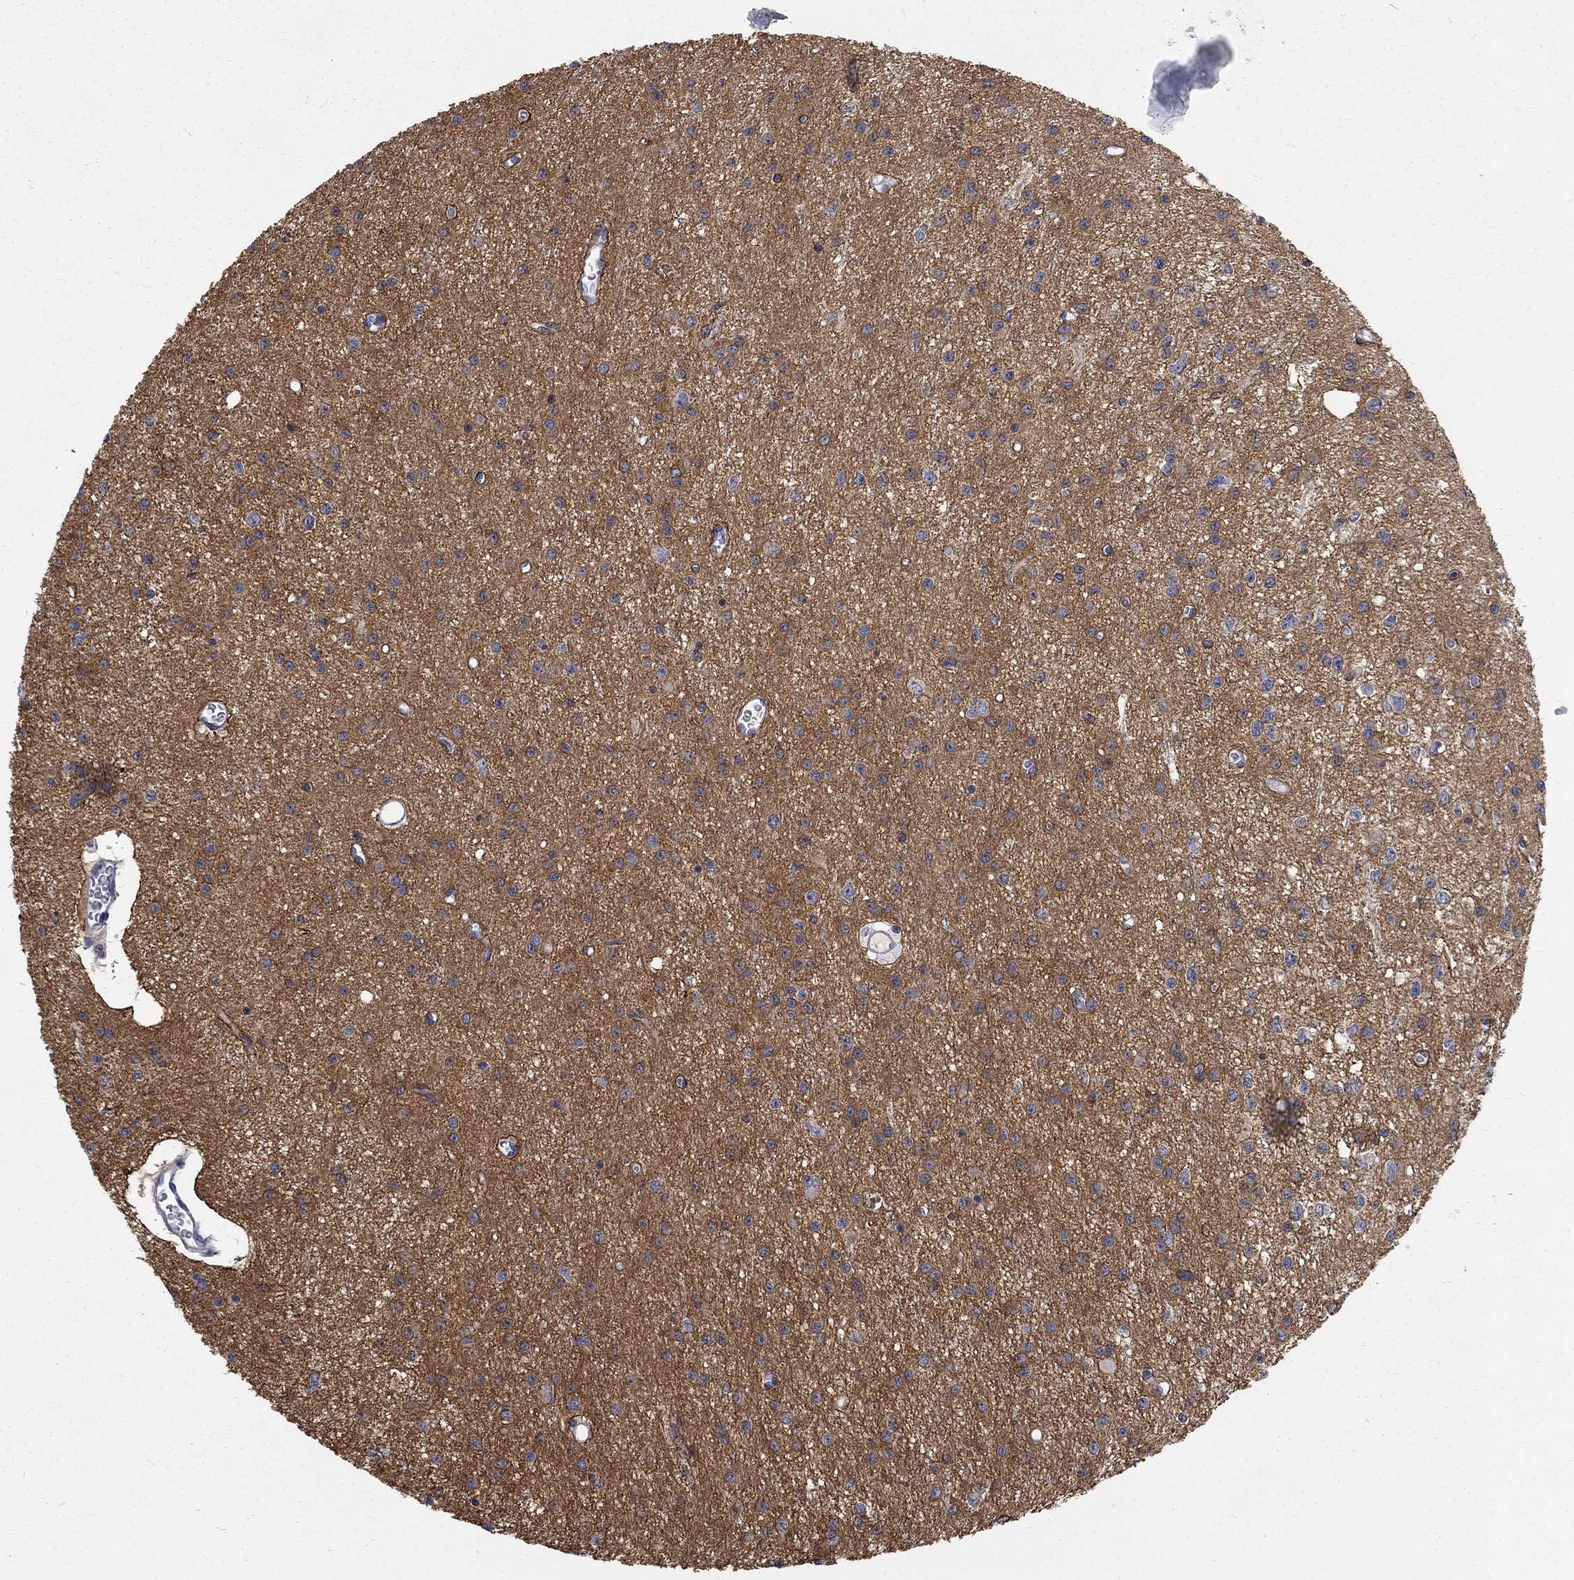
{"staining": {"intensity": "negative", "quantity": "none", "location": "none"}, "tissue": "glioma", "cell_type": "Tumor cells", "image_type": "cancer", "snomed": [{"axis": "morphology", "description": "Glioma, malignant, Low grade"}, {"axis": "topography", "description": "Brain"}], "caption": "High power microscopy photomicrograph of an IHC image of low-grade glioma (malignant), revealing no significant positivity in tumor cells.", "gene": "PHKA1", "patient": {"sex": "female", "age": 45}}